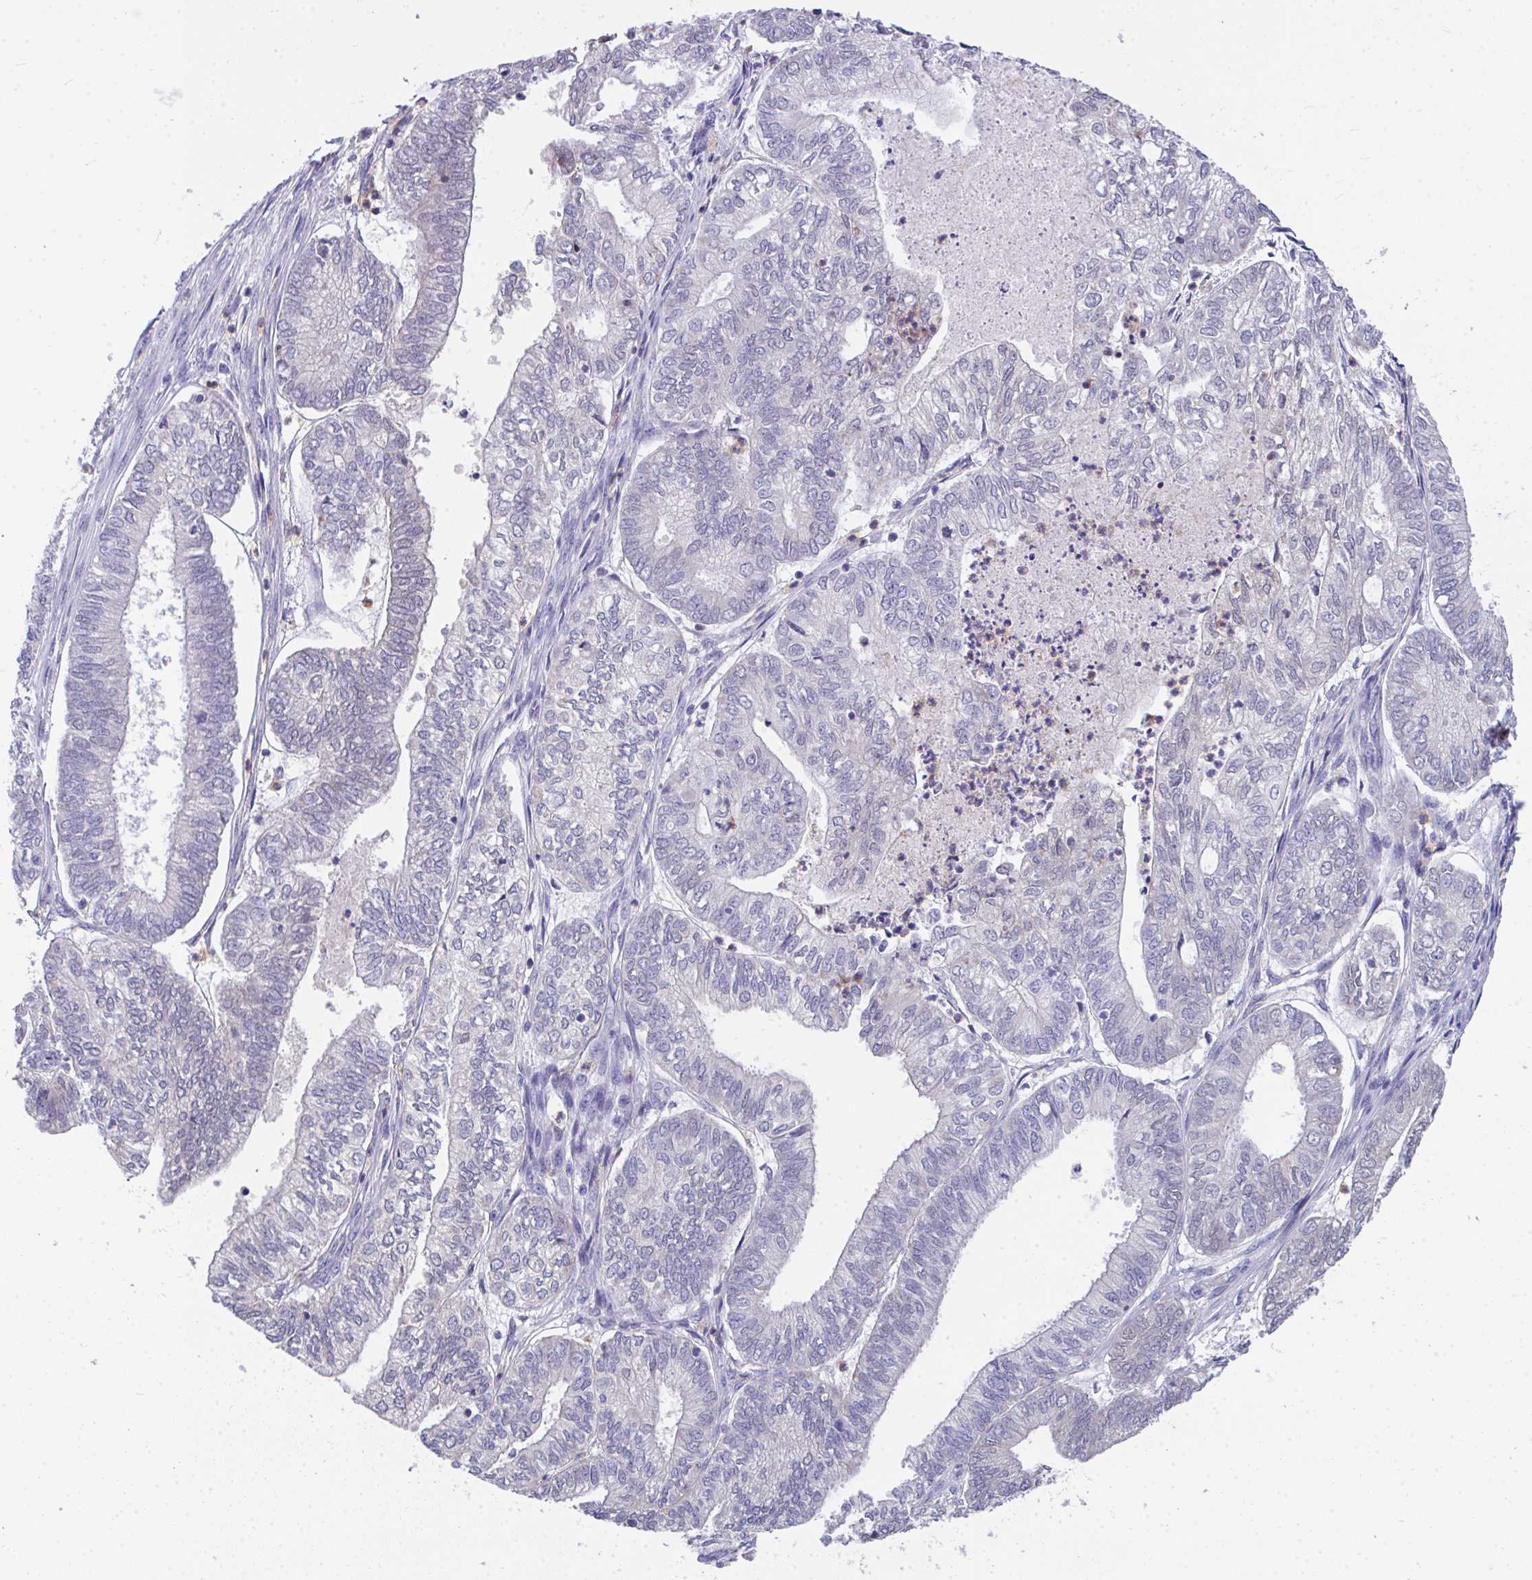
{"staining": {"intensity": "negative", "quantity": "none", "location": "none"}, "tissue": "ovarian cancer", "cell_type": "Tumor cells", "image_type": "cancer", "snomed": [{"axis": "morphology", "description": "Carcinoma, endometroid"}, {"axis": "topography", "description": "Ovary"}], "caption": "There is no significant expression in tumor cells of endometroid carcinoma (ovarian).", "gene": "COA5", "patient": {"sex": "female", "age": 64}}